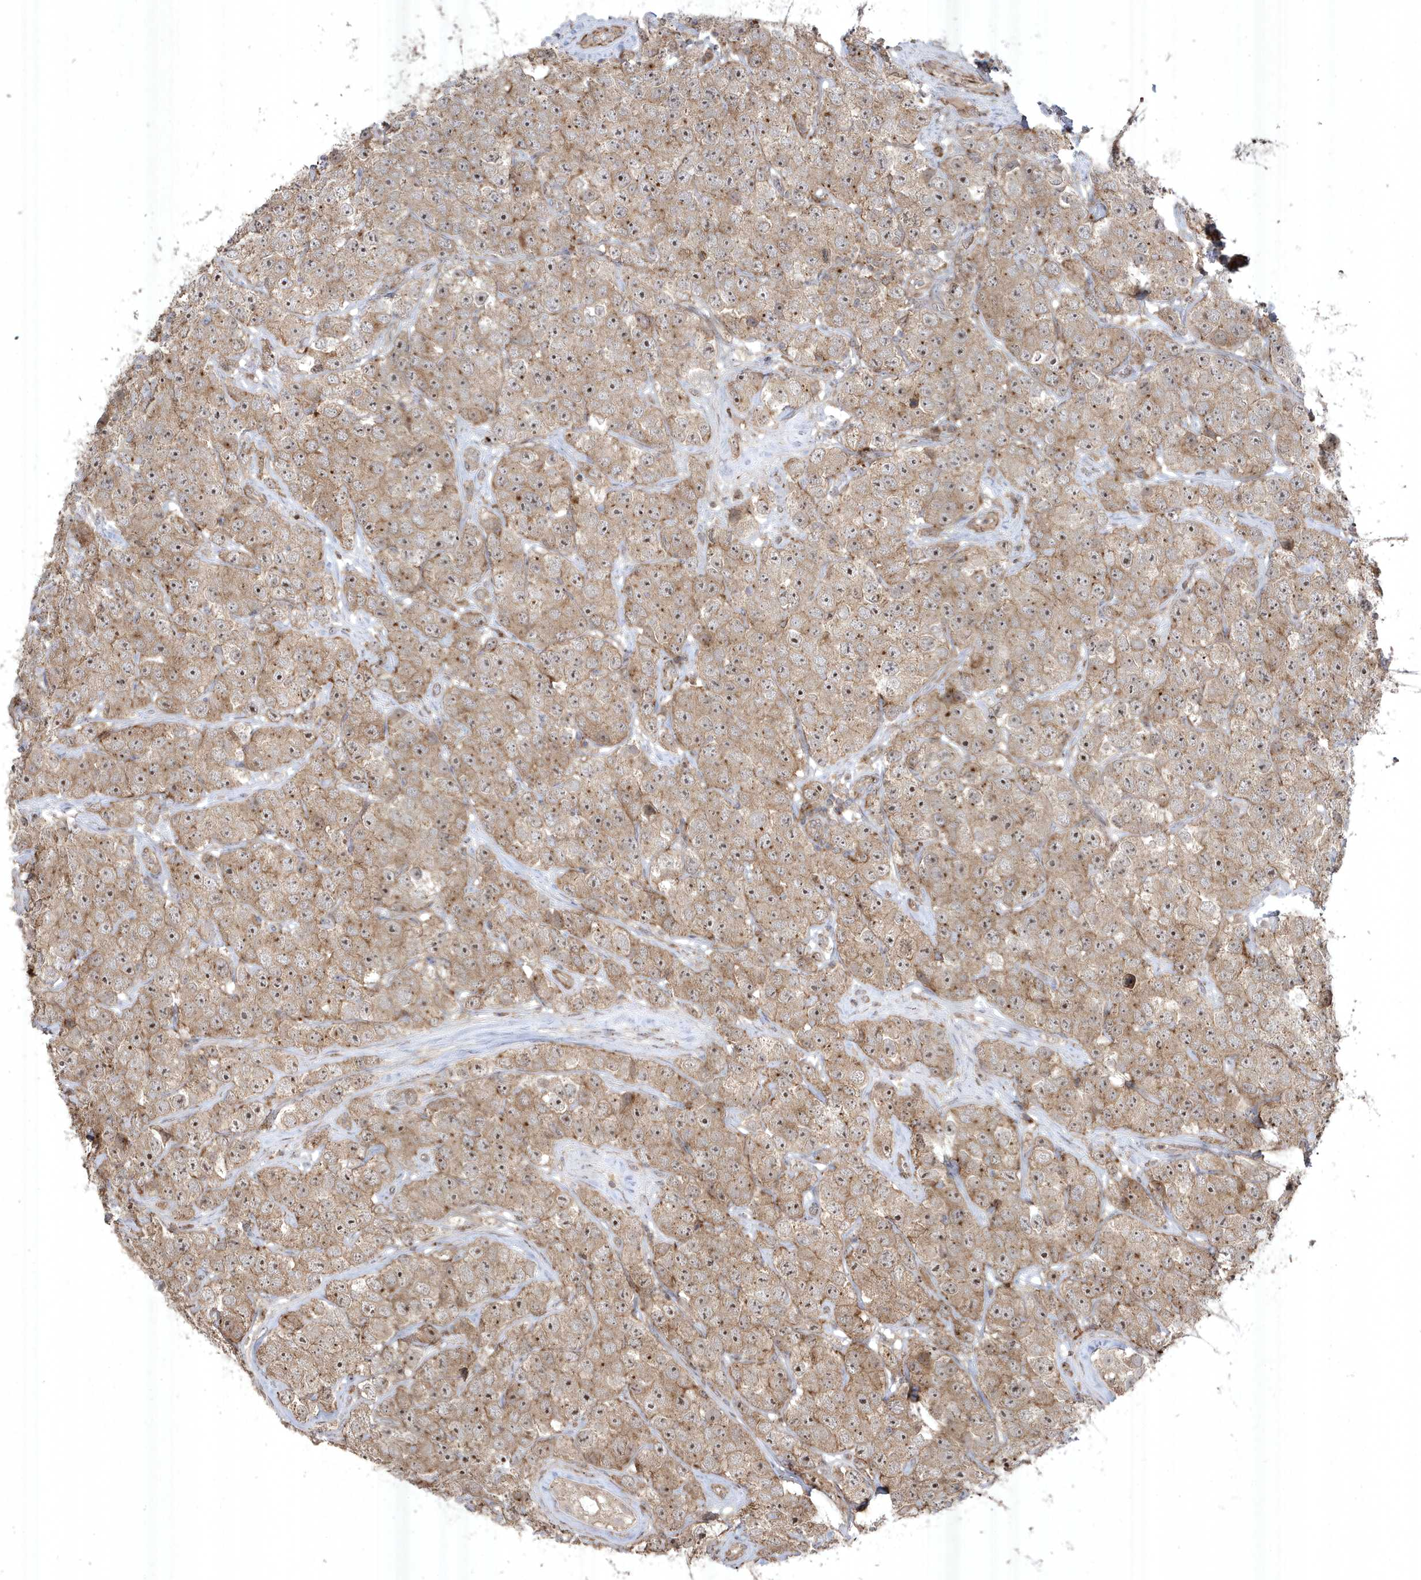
{"staining": {"intensity": "weak", "quantity": "25%-75%", "location": "cytoplasmic/membranous,nuclear"}, "tissue": "testis cancer", "cell_type": "Tumor cells", "image_type": "cancer", "snomed": [{"axis": "morphology", "description": "Seminoma, NOS"}, {"axis": "topography", "description": "Testis"}], "caption": "This photomicrograph displays IHC staining of testis cancer, with low weak cytoplasmic/membranous and nuclear positivity in about 25%-75% of tumor cells.", "gene": "CETN3", "patient": {"sex": "male", "age": 28}}